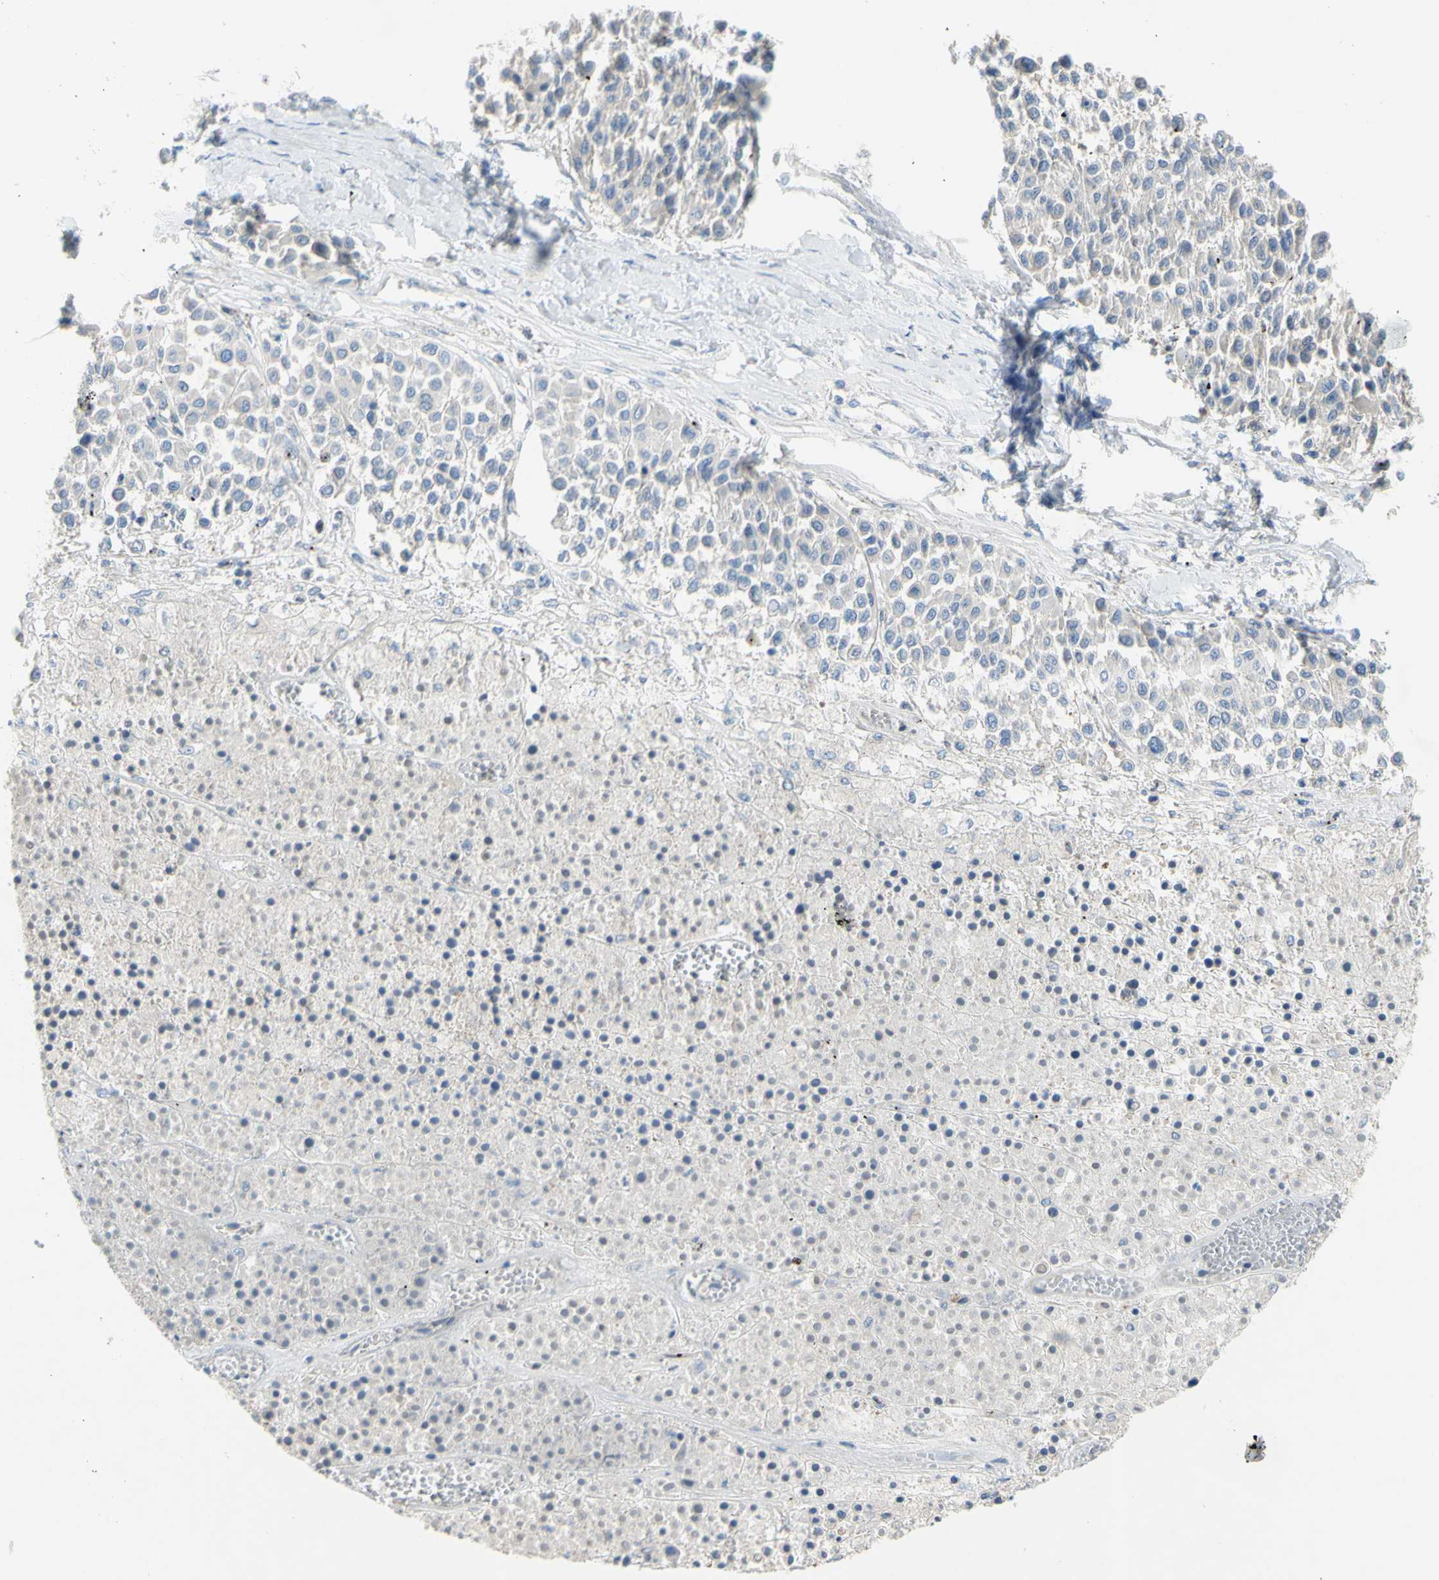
{"staining": {"intensity": "weak", "quantity": "<25%", "location": "cytoplasmic/membranous"}, "tissue": "melanoma", "cell_type": "Tumor cells", "image_type": "cancer", "snomed": [{"axis": "morphology", "description": "Malignant melanoma, Metastatic site"}, {"axis": "topography", "description": "Soft tissue"}], "caption": "This photomicrograph is of melanoma stained with immunohistochemistry (IHC) to label a protein in brown with the nuclei are counter-stained blue. There is no positivity in tumor cells.", "gene": "TMEM59L", "patient": {"sex": "male", "age": 41}}